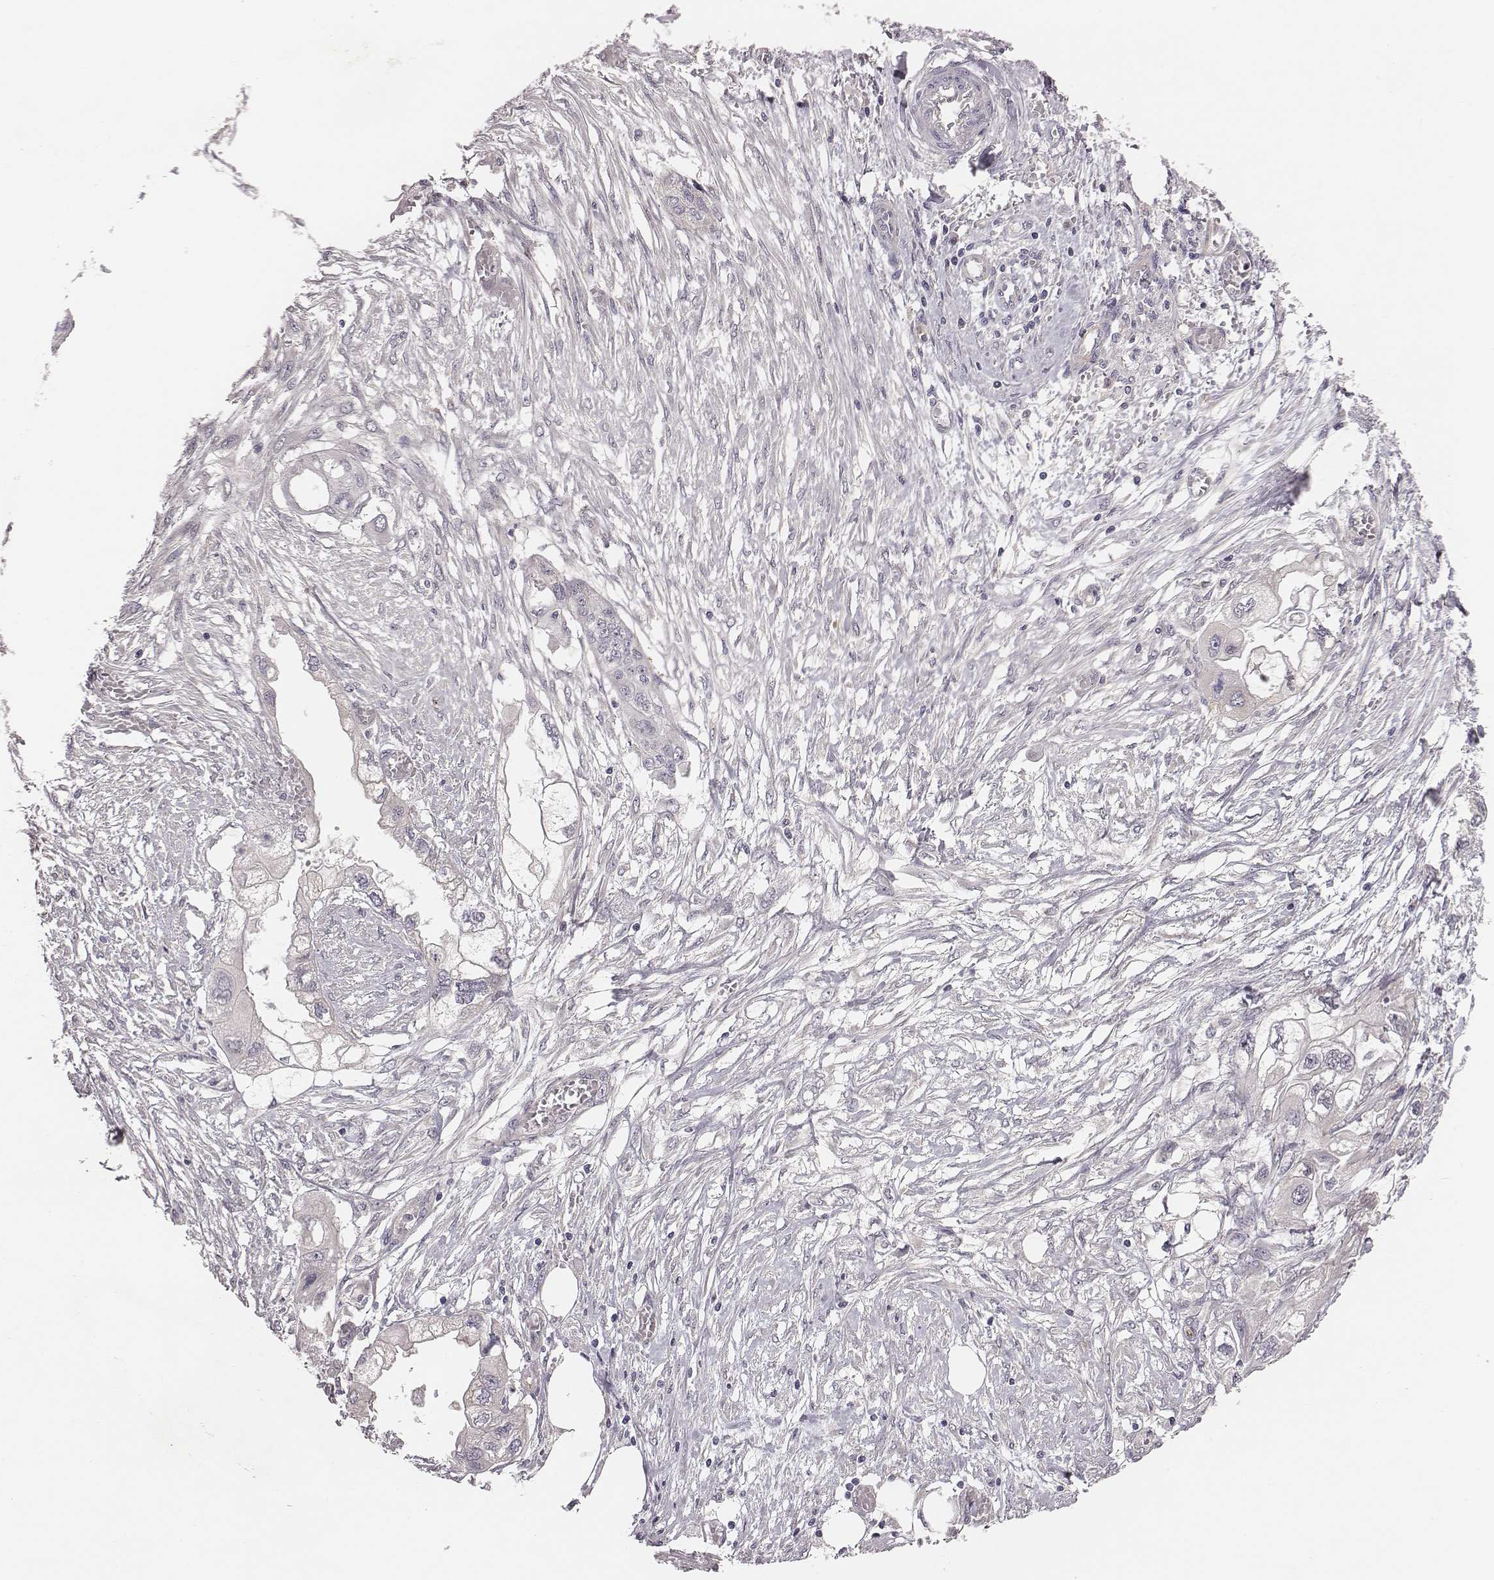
{"staining": {"intensity": "weak", "quantity": "25%-75%", "location": "cytoplasmic/membranous"}, "tissue": "endometrial cancer", "cell_type": "Tumor cells", "image_type": "cancer", "snomed": [{"axis": "morphology", "description": "Adenocarcinoma, NOS"}, {"axis": "morphology", "description": "Adenocarcinoma, metastatic, NOS"}, {"axis": "topography", "description": "Adipose tissue"}, {"axis": "topography", "description": "Endometrium"}], "caption": "The immunohistochemical stain labels weak cytoplasmic/membranous expression in tumor cells of endometrial cancer tissue. (Brightfield microscopy of DAB IHC at high magnification).", "gene": "SMURF2", "patient": {"sex": "female", "age": 67}}